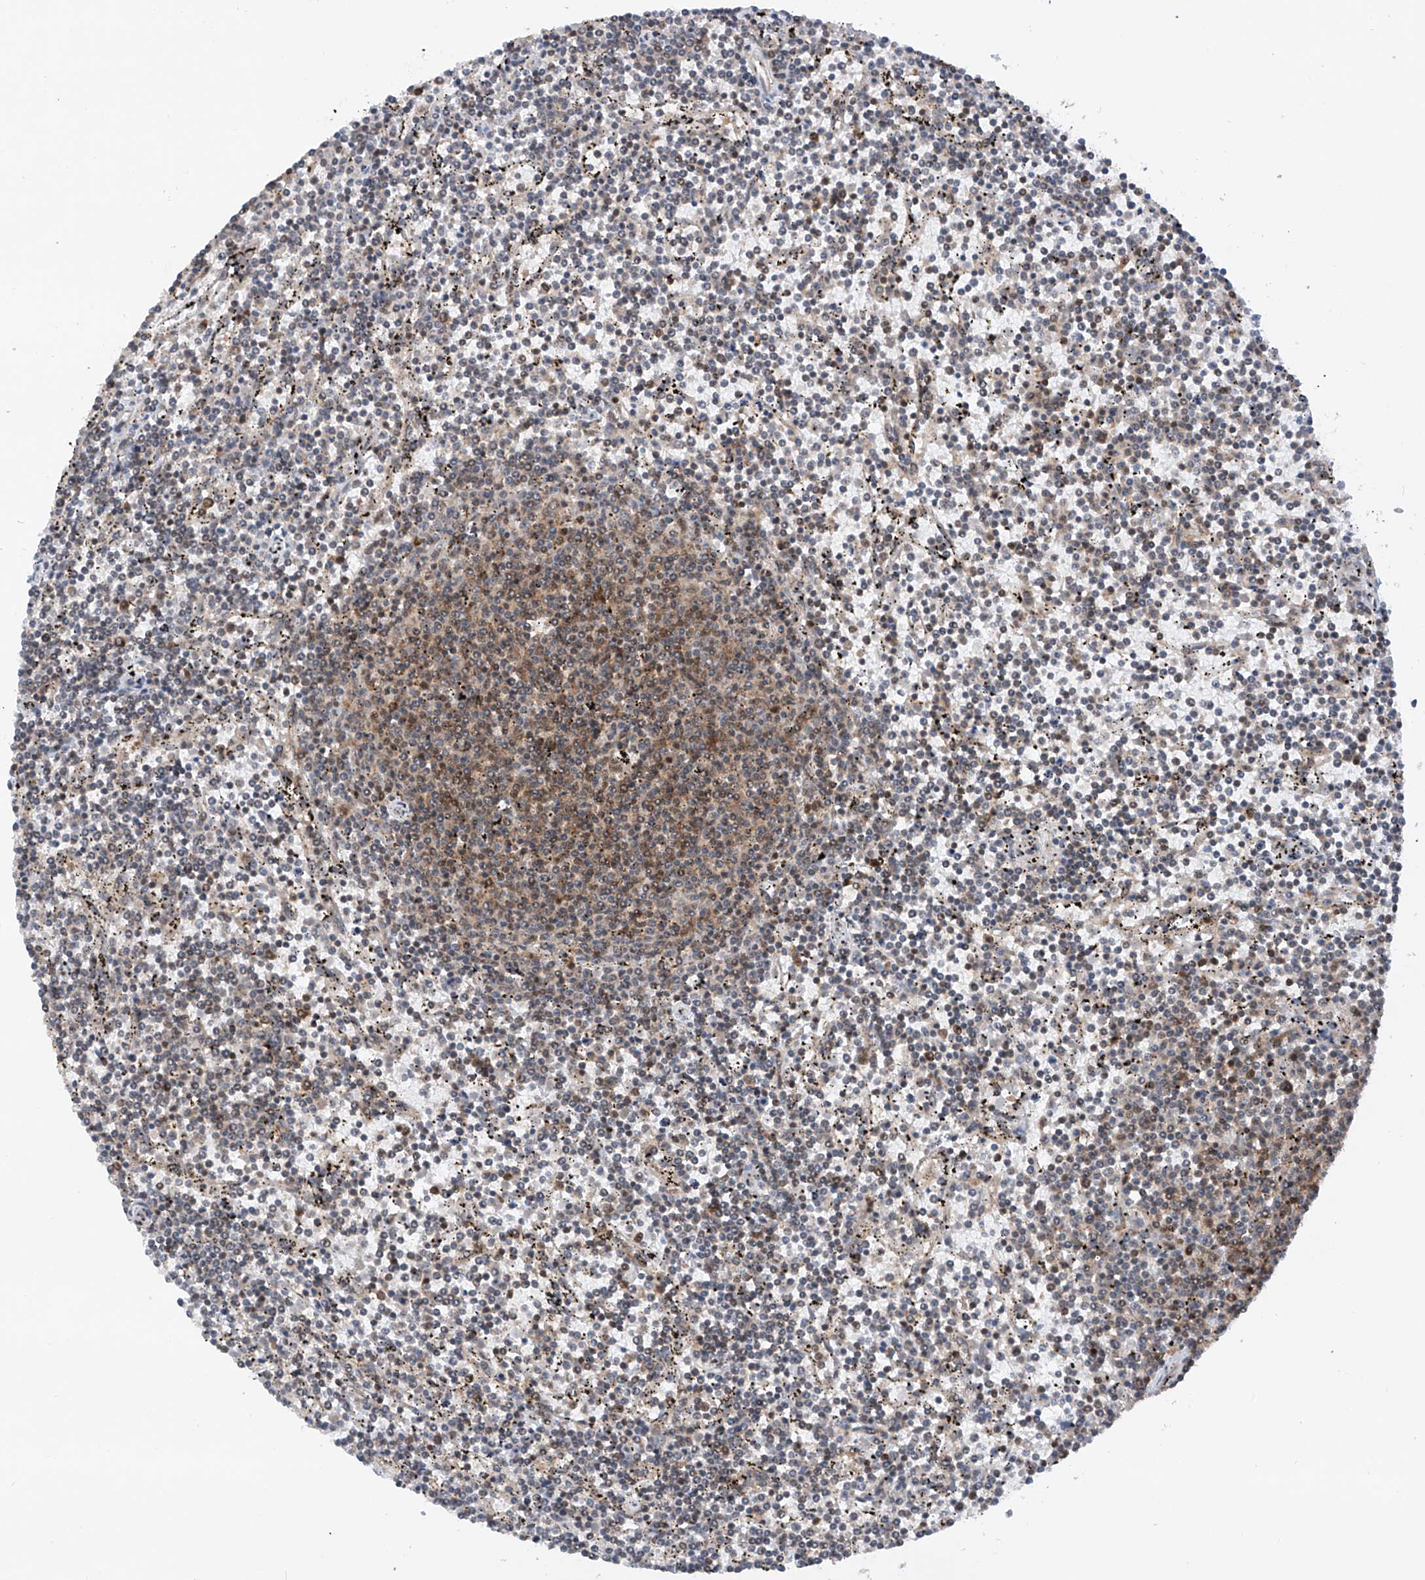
{"staining": {"intensity": "weak", "quantity": "25%-75%", "location": "cytoplasmic/membranous"}, "tissue": "lymphoma", "cell_type": "Tumor cells", "image_type": "cancer", "snomed": [{"axis": "morphology", "description": "Malignant lymphoma, non-Hodgkin's type, Low grade"}, {"axis": "topography", "description": "Spleen"}], "caption": "A low amount of weak cytoplasmic/membranous expression is identified in approximately 25%-75% of tumor cells in malignant lymphoma, non-Hodgkin's type (low-grade) tissue.", "gene": "C1orf131", "patient": {"sex": "female", "age": 50}}